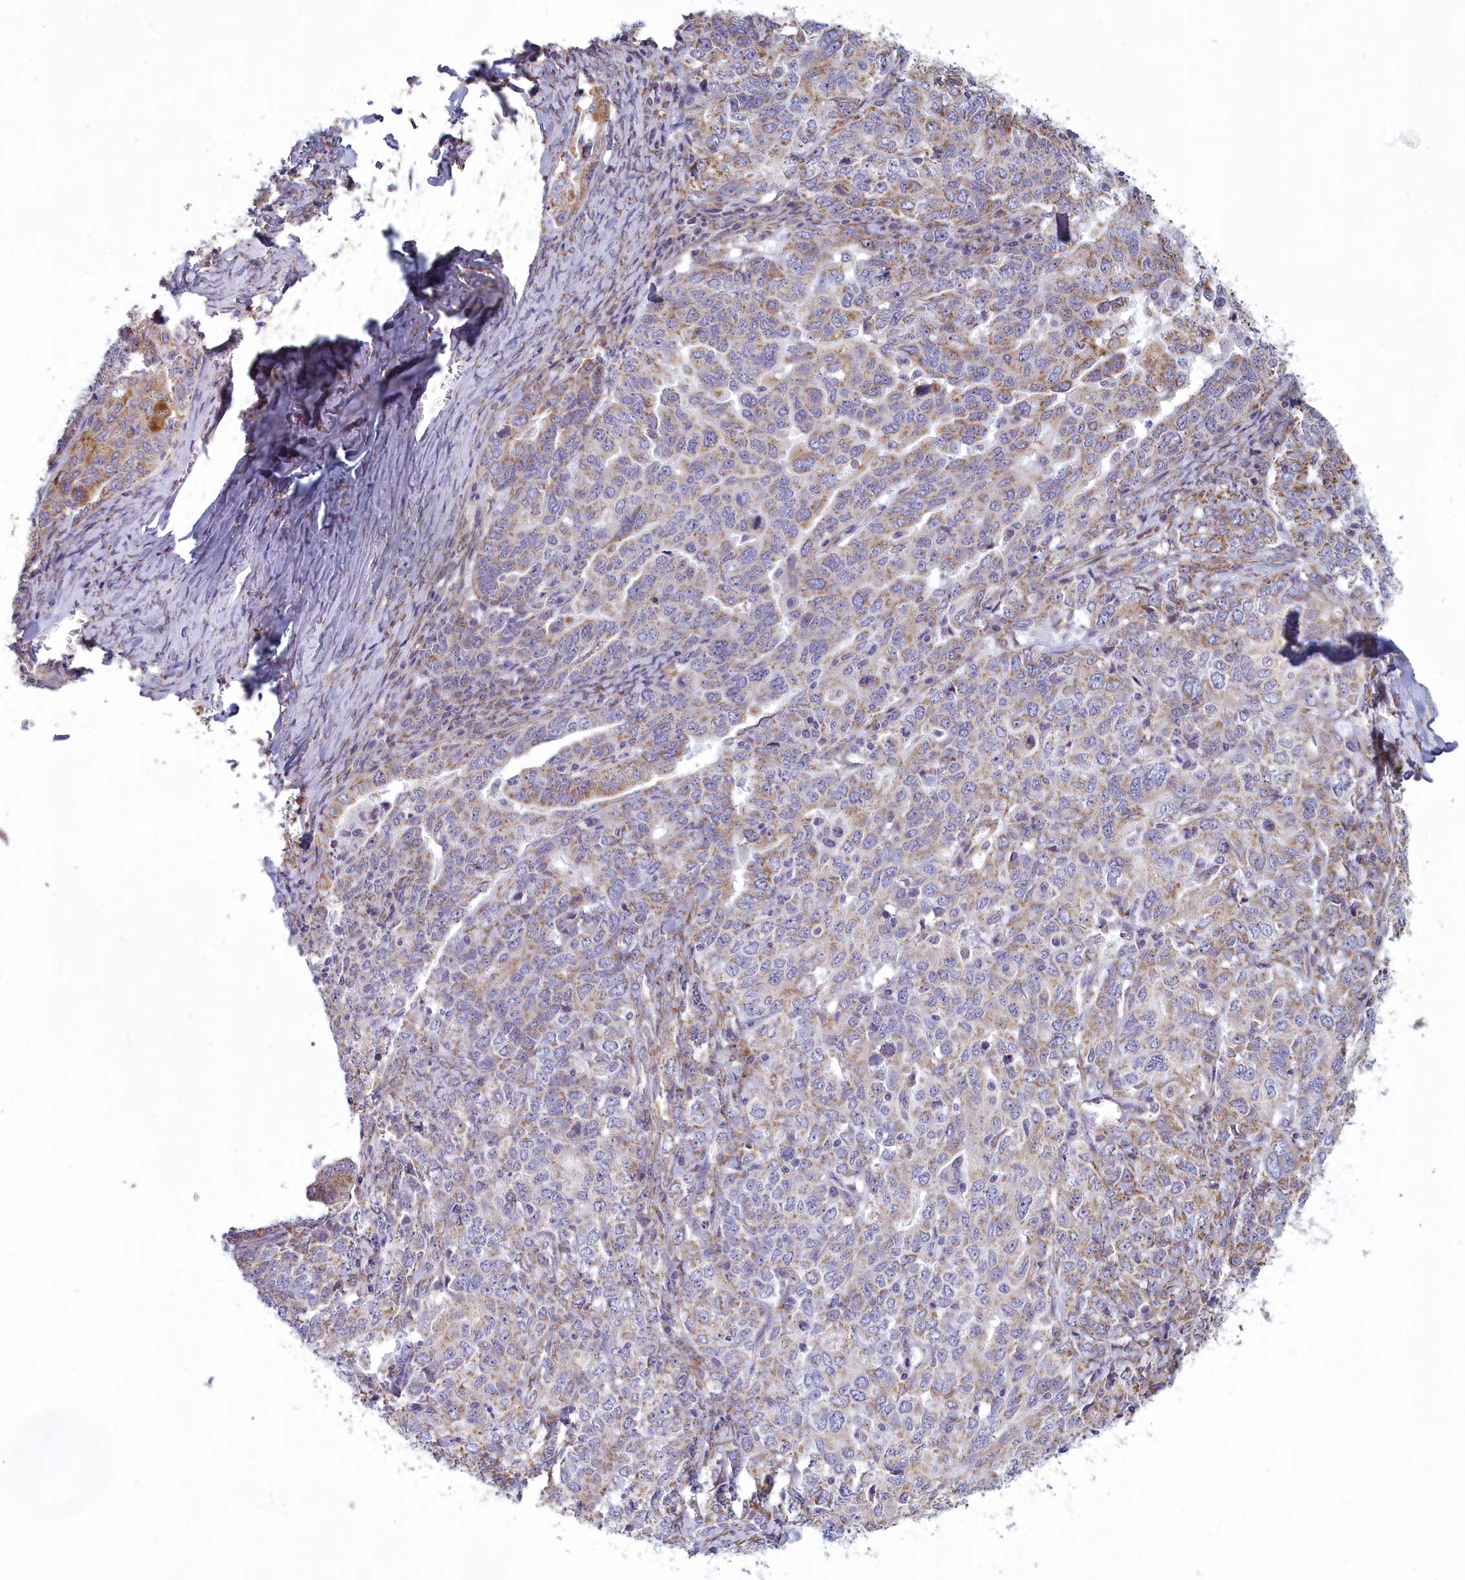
{"staining": {"intensity": "weak", "quantity": "25%-75%", "location": "cytoplasmic/membranous"}, "tissue": "ovarian cancer", "cell_type": "Tumor cells", "image_type": "cancer", "snomed": [{"axis": "morphology", "description": "Carcinoma, endometroid"}, {"axis": "topography", "description": "Ovary"}], "caption": "Human ovarian cancer stained for a protein (brown) displays weak cytoplasmic/membranous positive expression in approximately 25%-75% of tumor cells.", "gene": "CENATAC", "patient": {"sex": "female", "age": 62}}